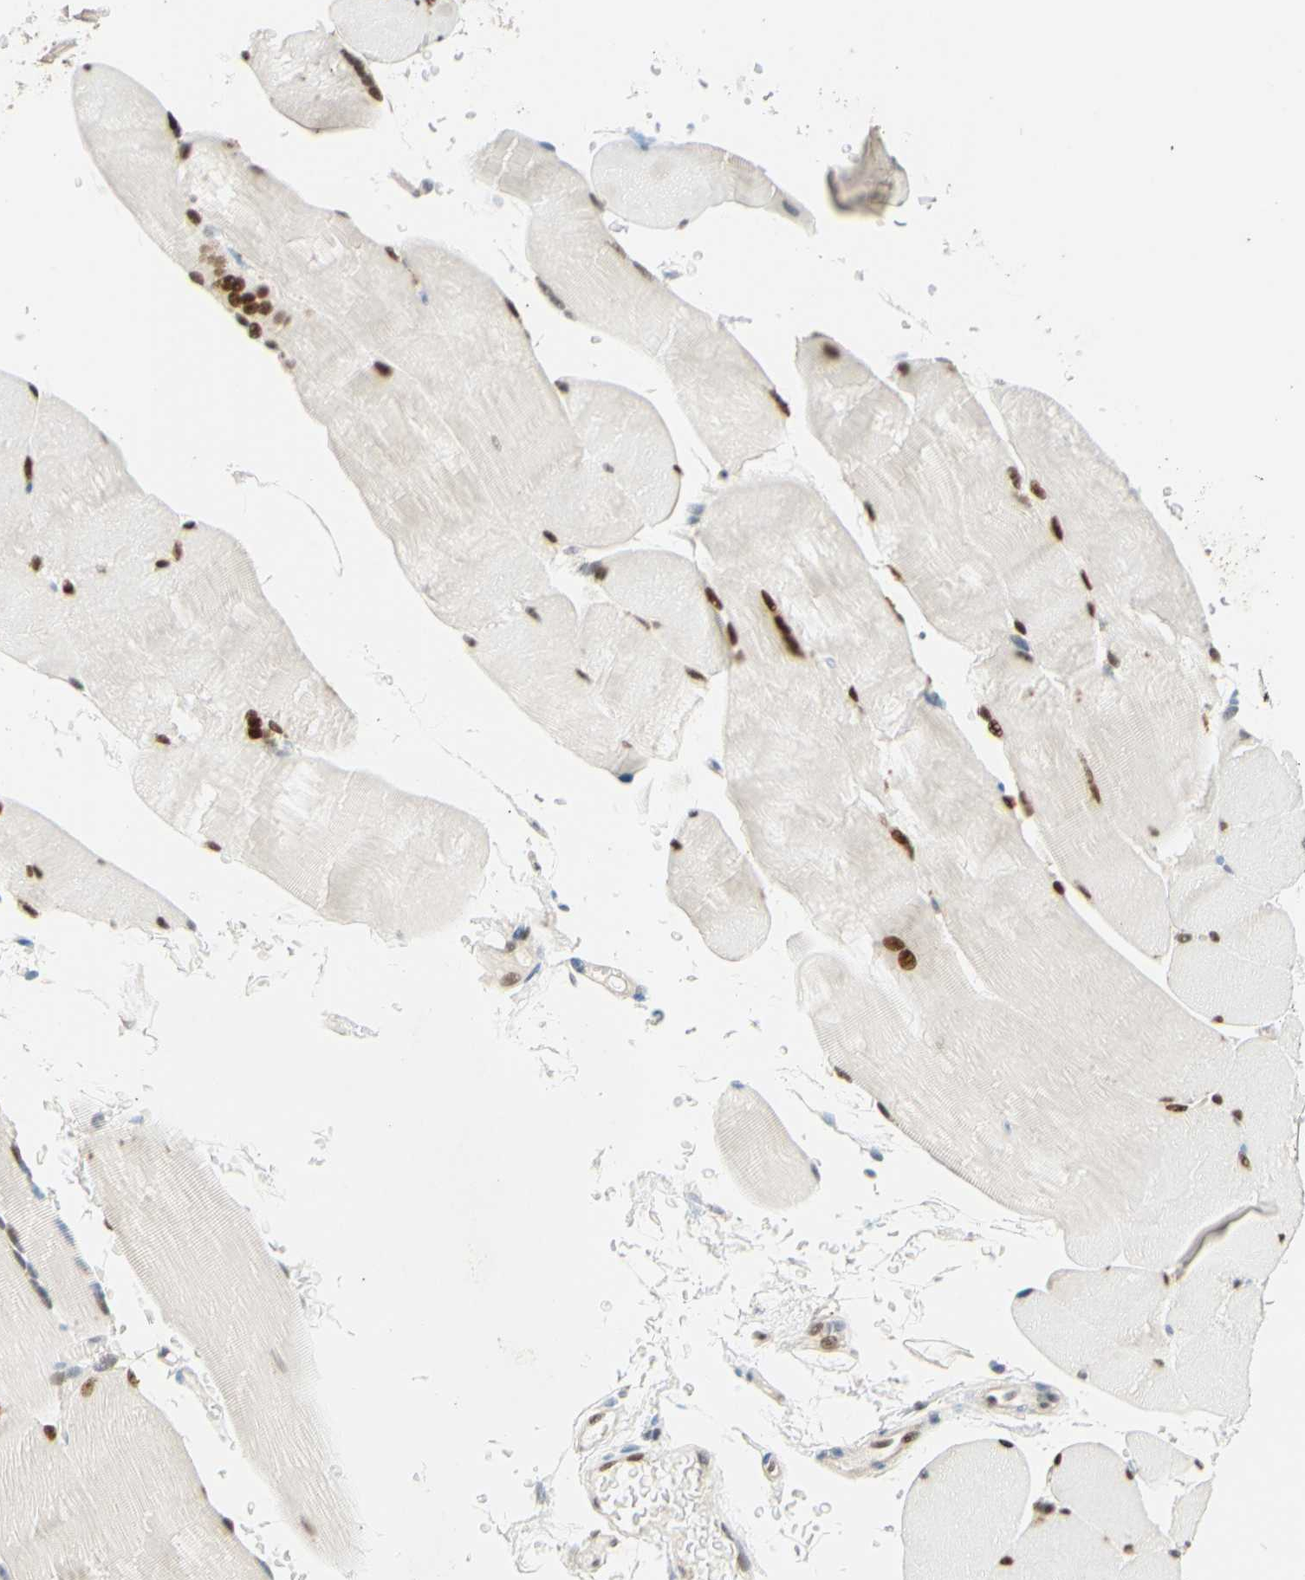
{"staining": {"intensity": "moderate", "quantity": ">75%", "location": "nuclear"}, "tissue": "skeletal muscle", "cell_type": "Myocytes", "image_type": "normal", "snomed": [{"axis": "morphology", "description": "Normal tissue, NOS"}, {"axis": "topography", "description": "Skin"}, {"axis": "topography", "description": "Skeletal muscle"}], "caption": "Skeletal muscle stained for a protein demonstrates moderate nuclear positivity in myocytes. (DAB (3,3'-diaminobenzidine) IHC, brown staining for protein, blue staining for nuclei).", "gene": "POLB", "patient": {"sex": "male", "age": 83}}